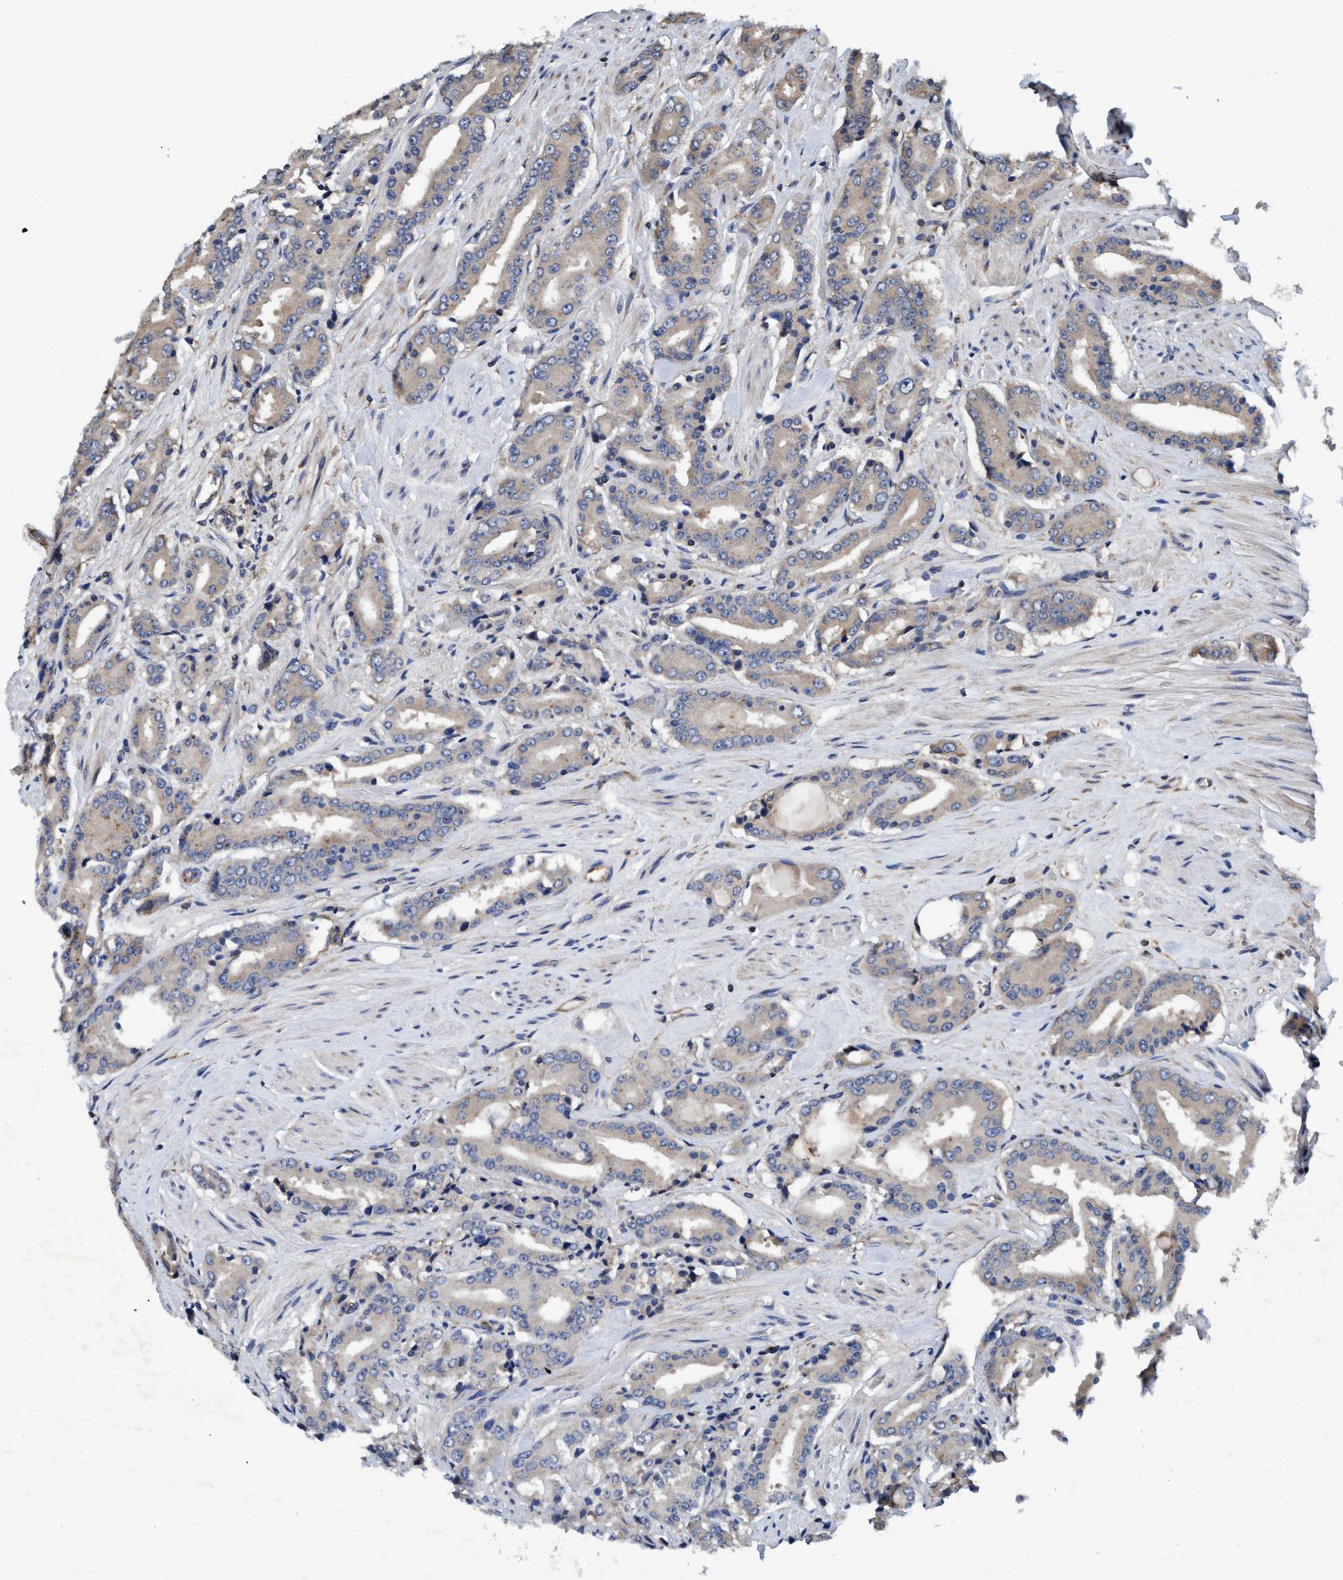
{"staining": {"intensity": "weak", "quantity": "25%-75%", "location": "cytoplasmic/membranous"}, "tissue": "prostate cancer", "cell_type": "Tumor cells", "image_type": "cancer", "snomed": [{"axis": "morphology", "description": "Adenocarcinoma, High grade"}, {"axis": "topography", "description": "Prostate"}], "caption": "A brown stain shows weak cytoplasmic/membranous positivity of a protein in human adenocarcinoma (high-grade) (prostate) tumor cells.", "gene": "ENDOG", "patient": {"sex": "male", "age": 71}}